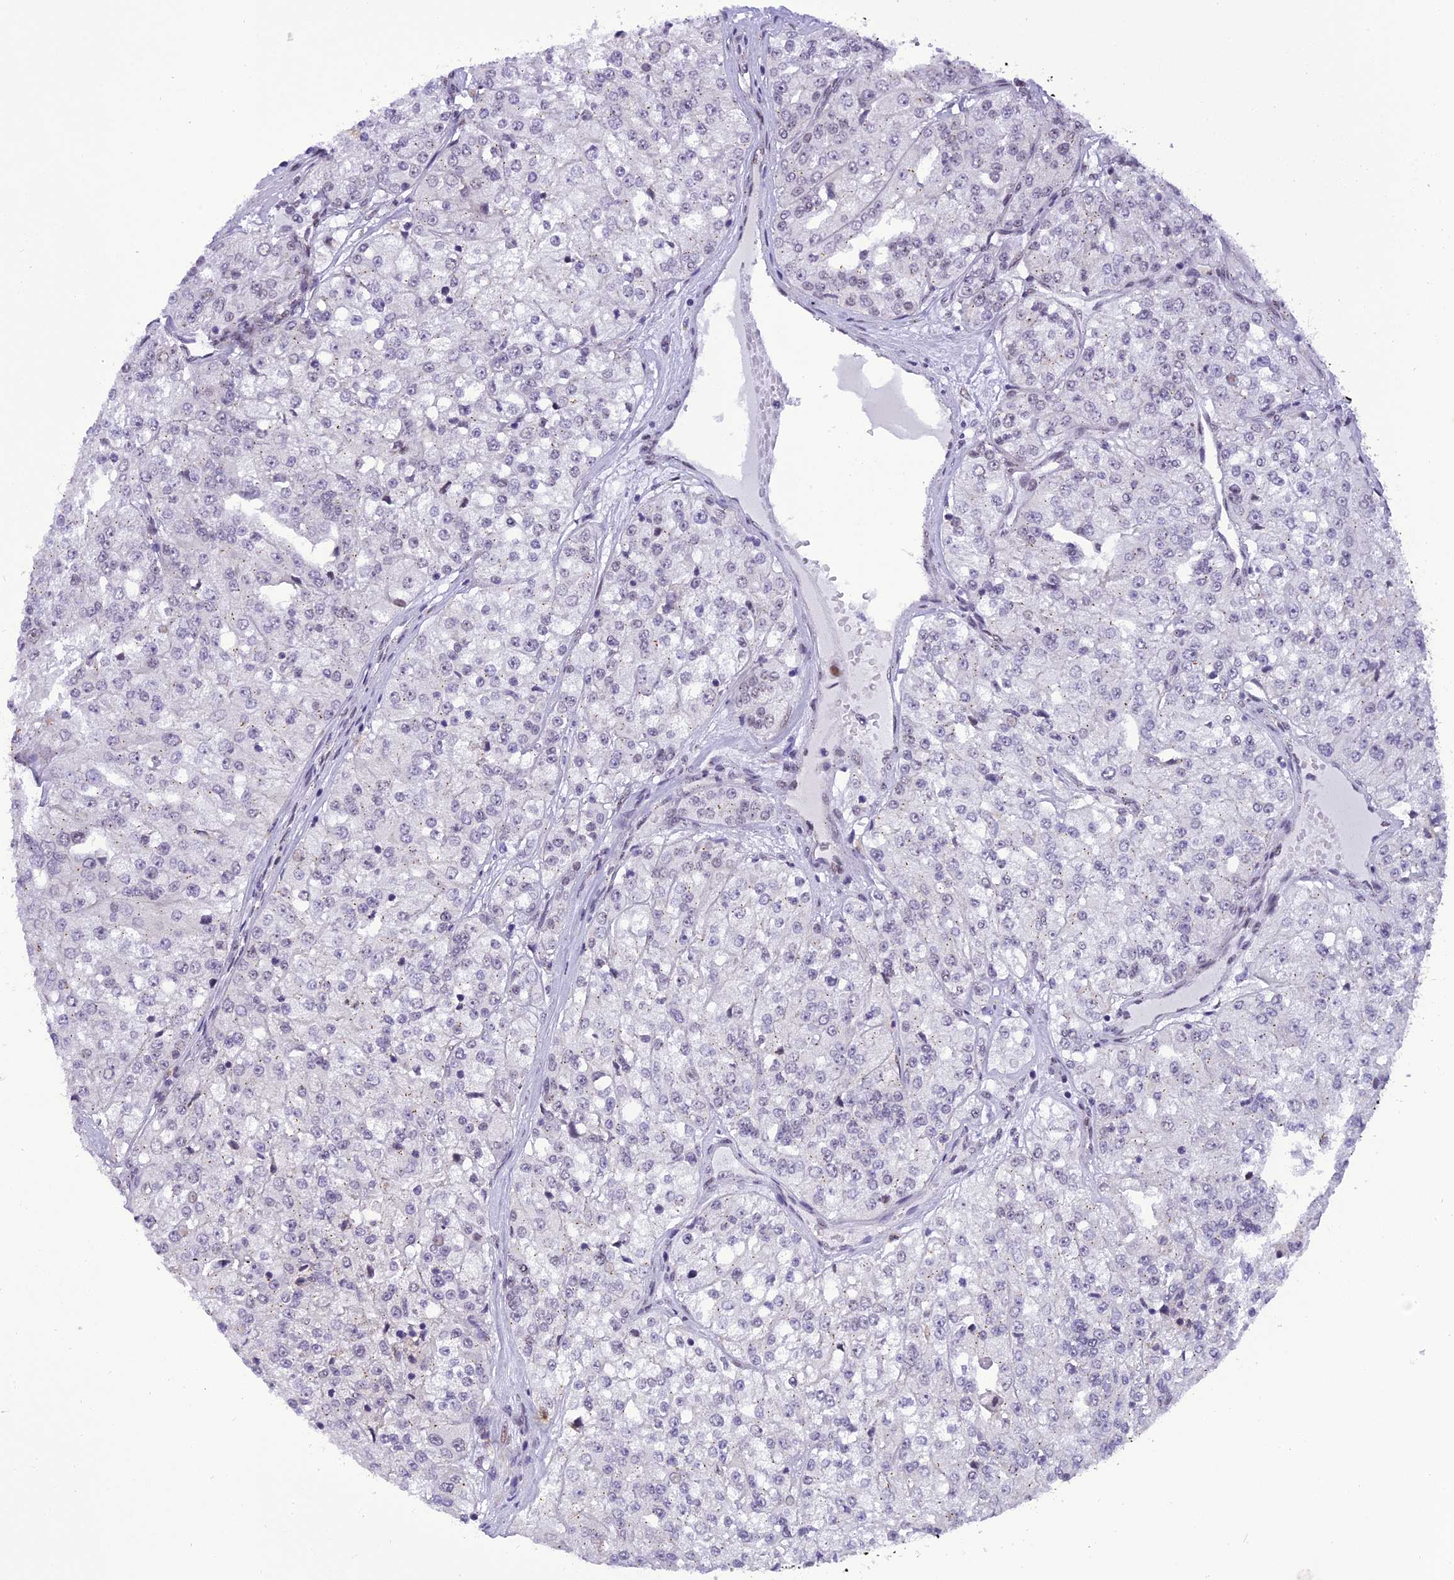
{"staining": {"intensity": "negative", "quantity": "none", "location": "none"}, "tissue": "renal cancer", "cell_type": "Tumor cells", "image_type": "cancer", "snomed": [{"axis": "morphology", "description": "Adenocarcinoma, NOS"}, {"axis": "topography", "description": "Kidney"}], "caption": "Immunohistochemistry of human renal cancer (adenocarcinoma) demonstrates no positivity in tumor cells. (Stains: DAB IHC with hematoxylin counter stain, Microscopy: brightfield microscopy at high magnification).", "gene": "IRF2BP1", "patient": {"sex": "female", "age": 63}}